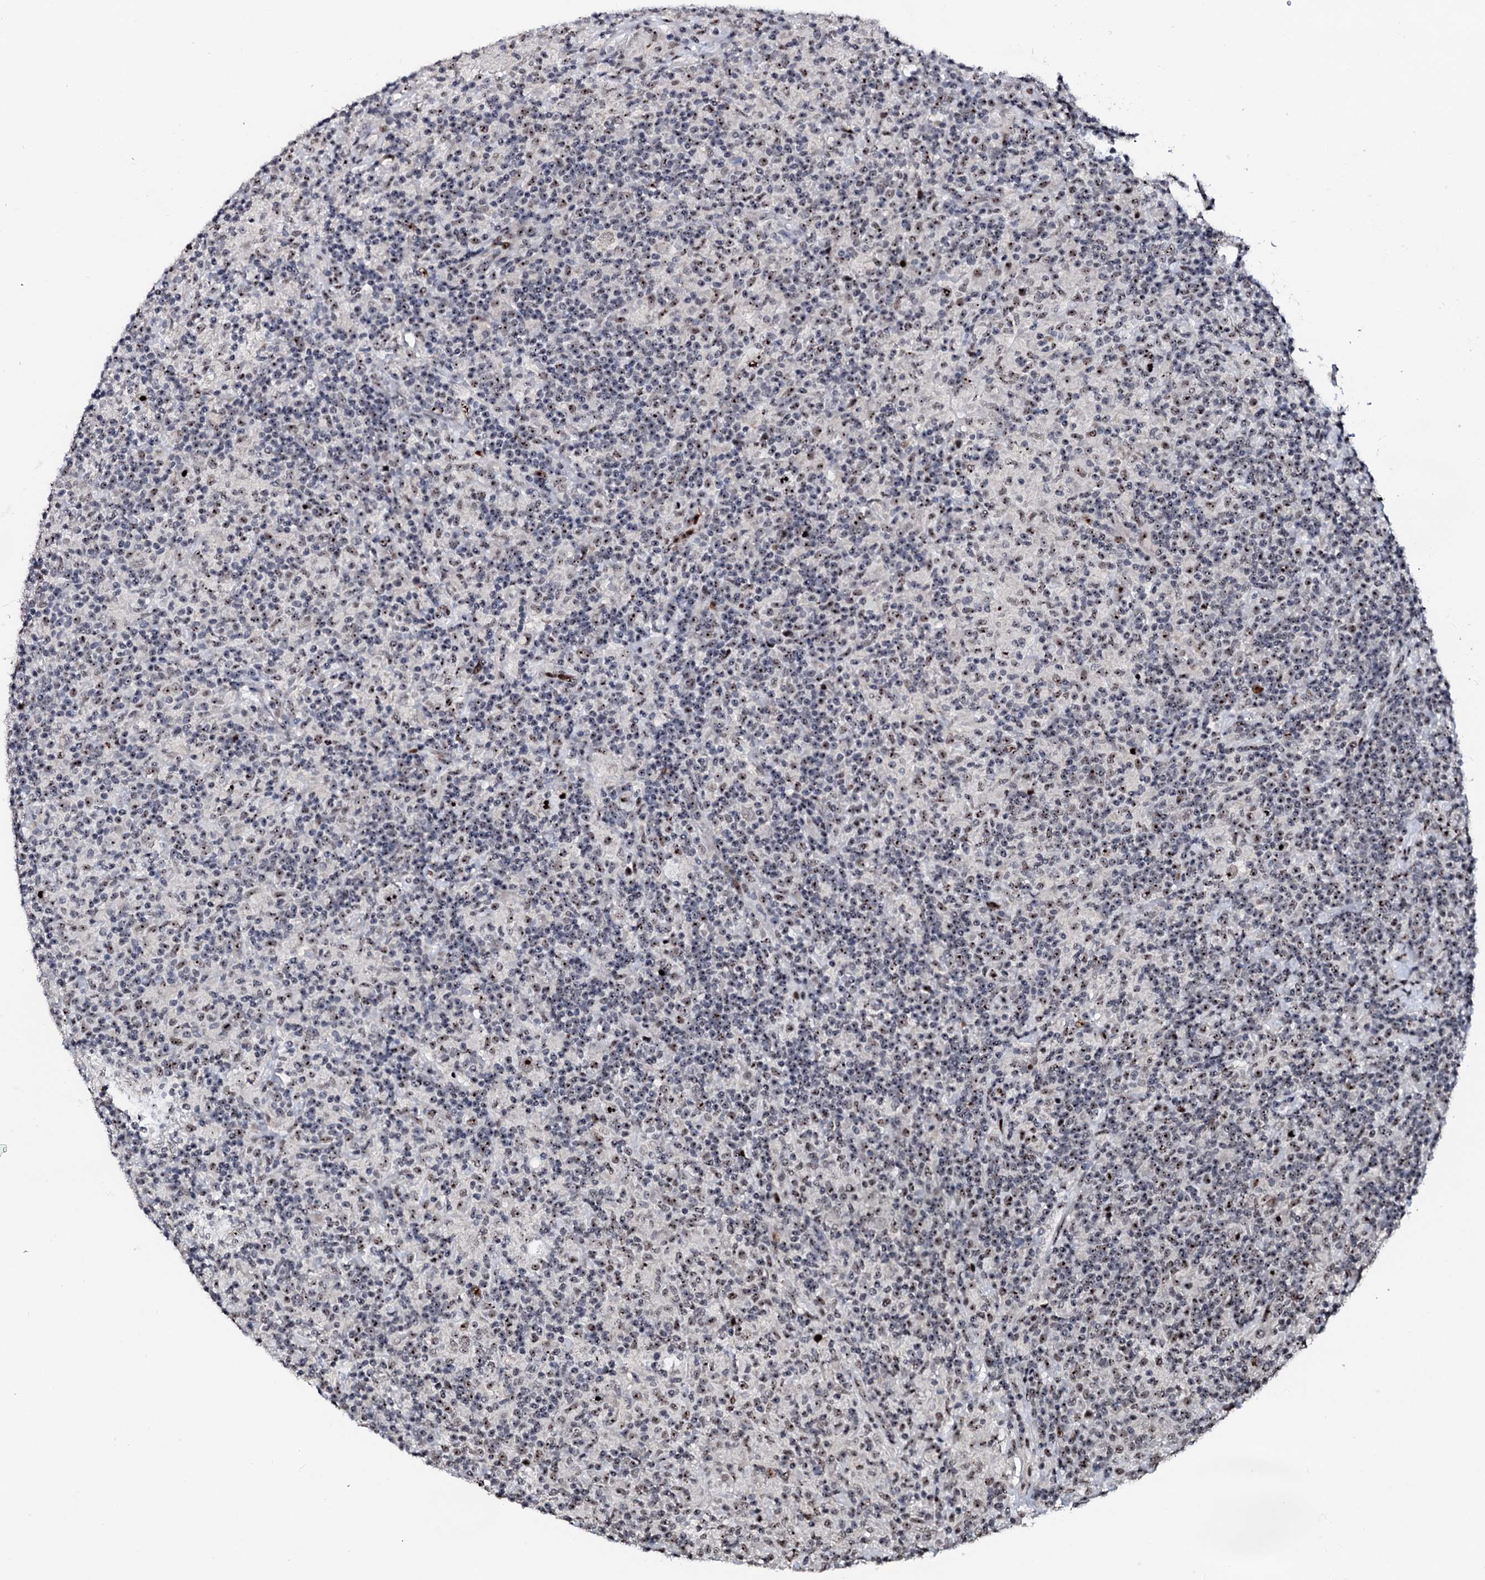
{"staining": {"intensity": "moderate", "quantity": "25%-75%", "location": "nuclear"}, "tissue": "lymphoma", "cell_type": "Tumor cells", "image_type": "cancer", "snomed": [{"axis": "morphology", "description": "Hodgkin's disease, NOS"}, {"axis": "topography", "description": "Lymph node"}], "caption": "Lymphoma was stained to show a protein in brown. There is medium levels of moderate nuclear expression in about 25%-75% of tumor cells.", "gene": "NEUROG3", "patient": {"sex": "male", "age": 70}}